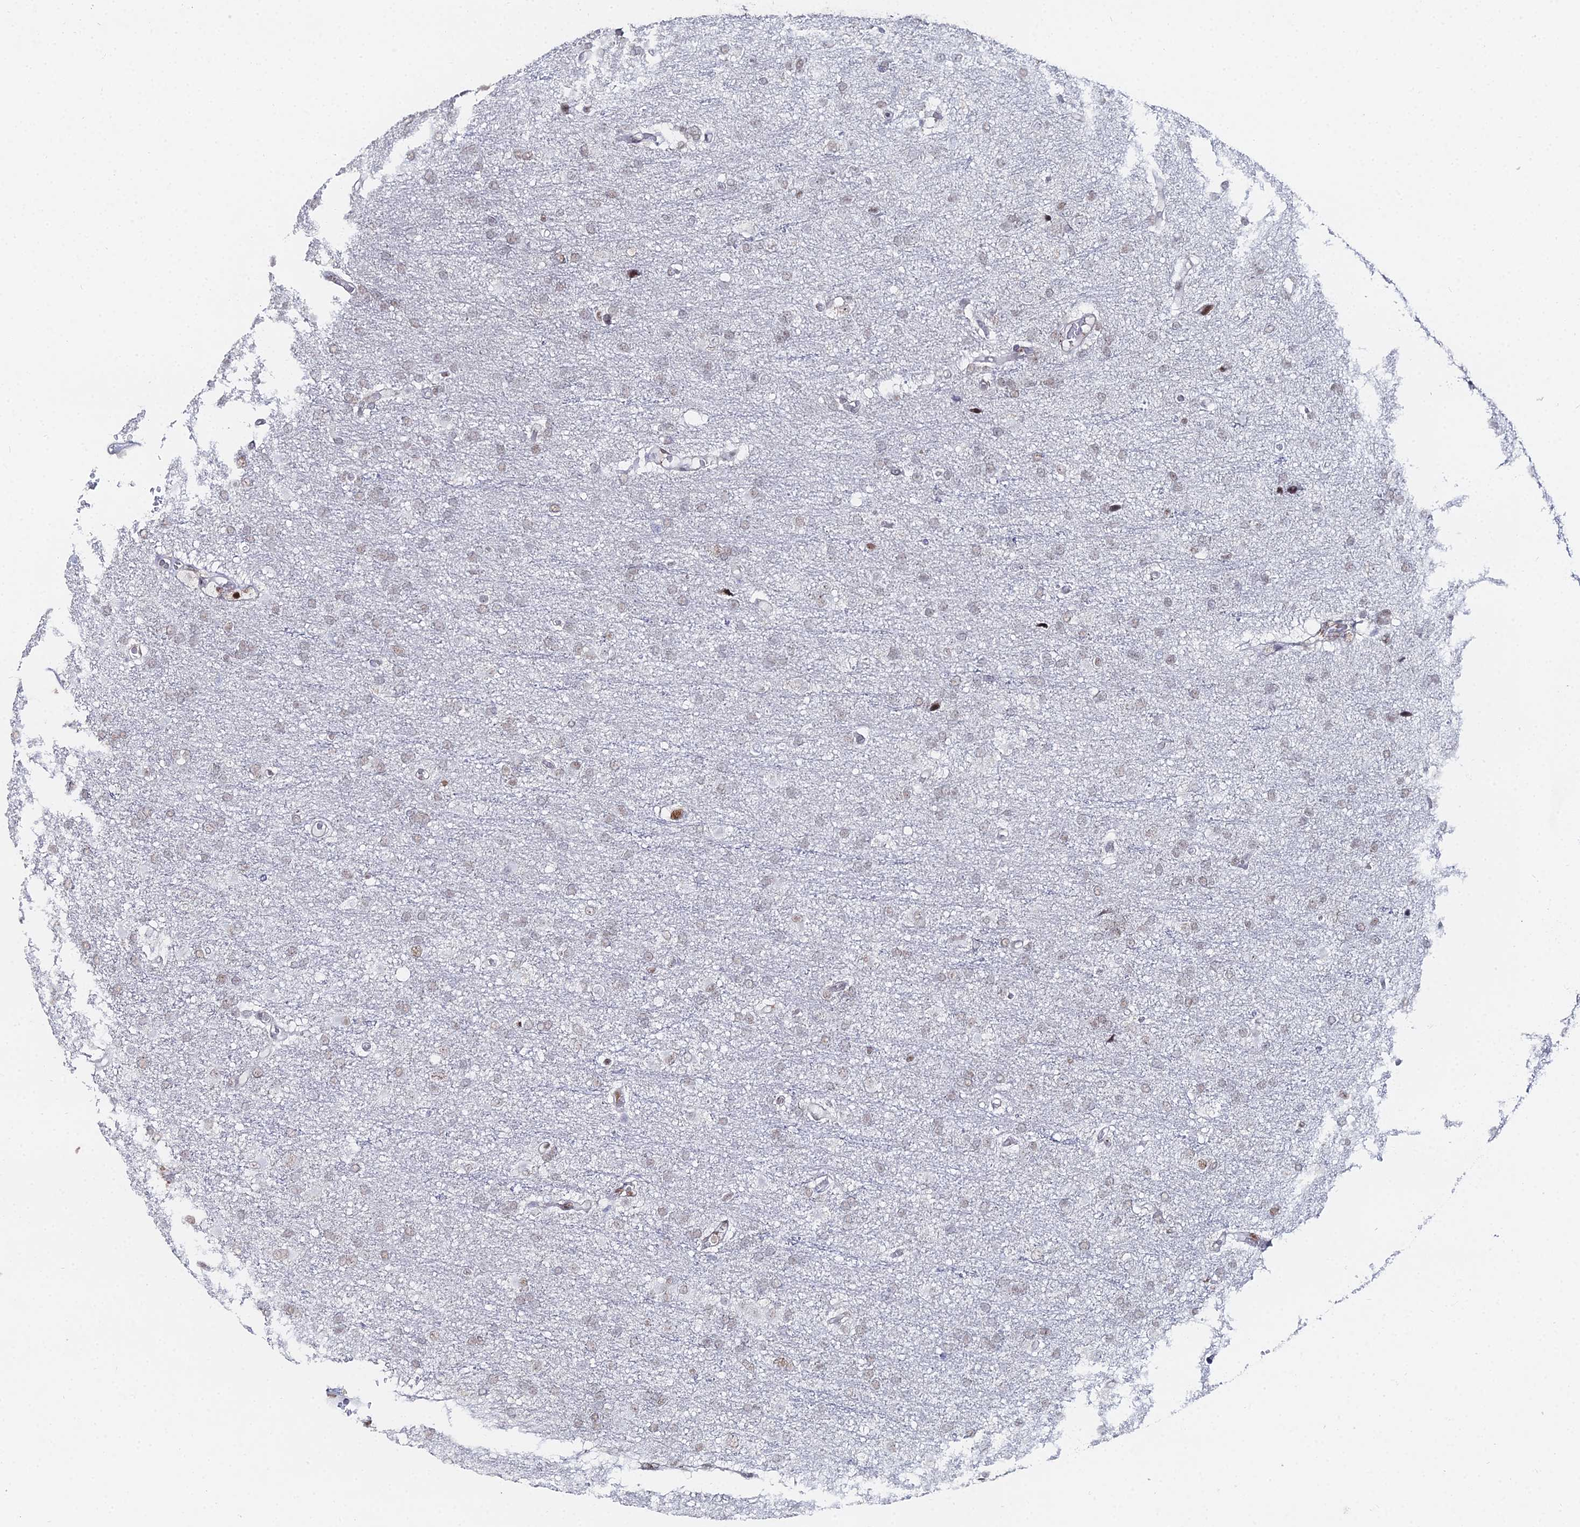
{"staining": {"intensity": "weak", "quantity": "<25%", "location": "nuclear"}, "tissue": "glioma", "cell_type": "Tumor cells", "image_type": "cancer", "snomed": [{"axis": "morphology", "description": "Glioma, malignant, High grade"}, {"axis": "topography", "description": "Brain"}], "caption": "DAB immunohistochemical staining of human glioma displays no significant positivity in tumor cells.", "gene": "GSC2", "patient": {"sex": "female", "age": 74}}